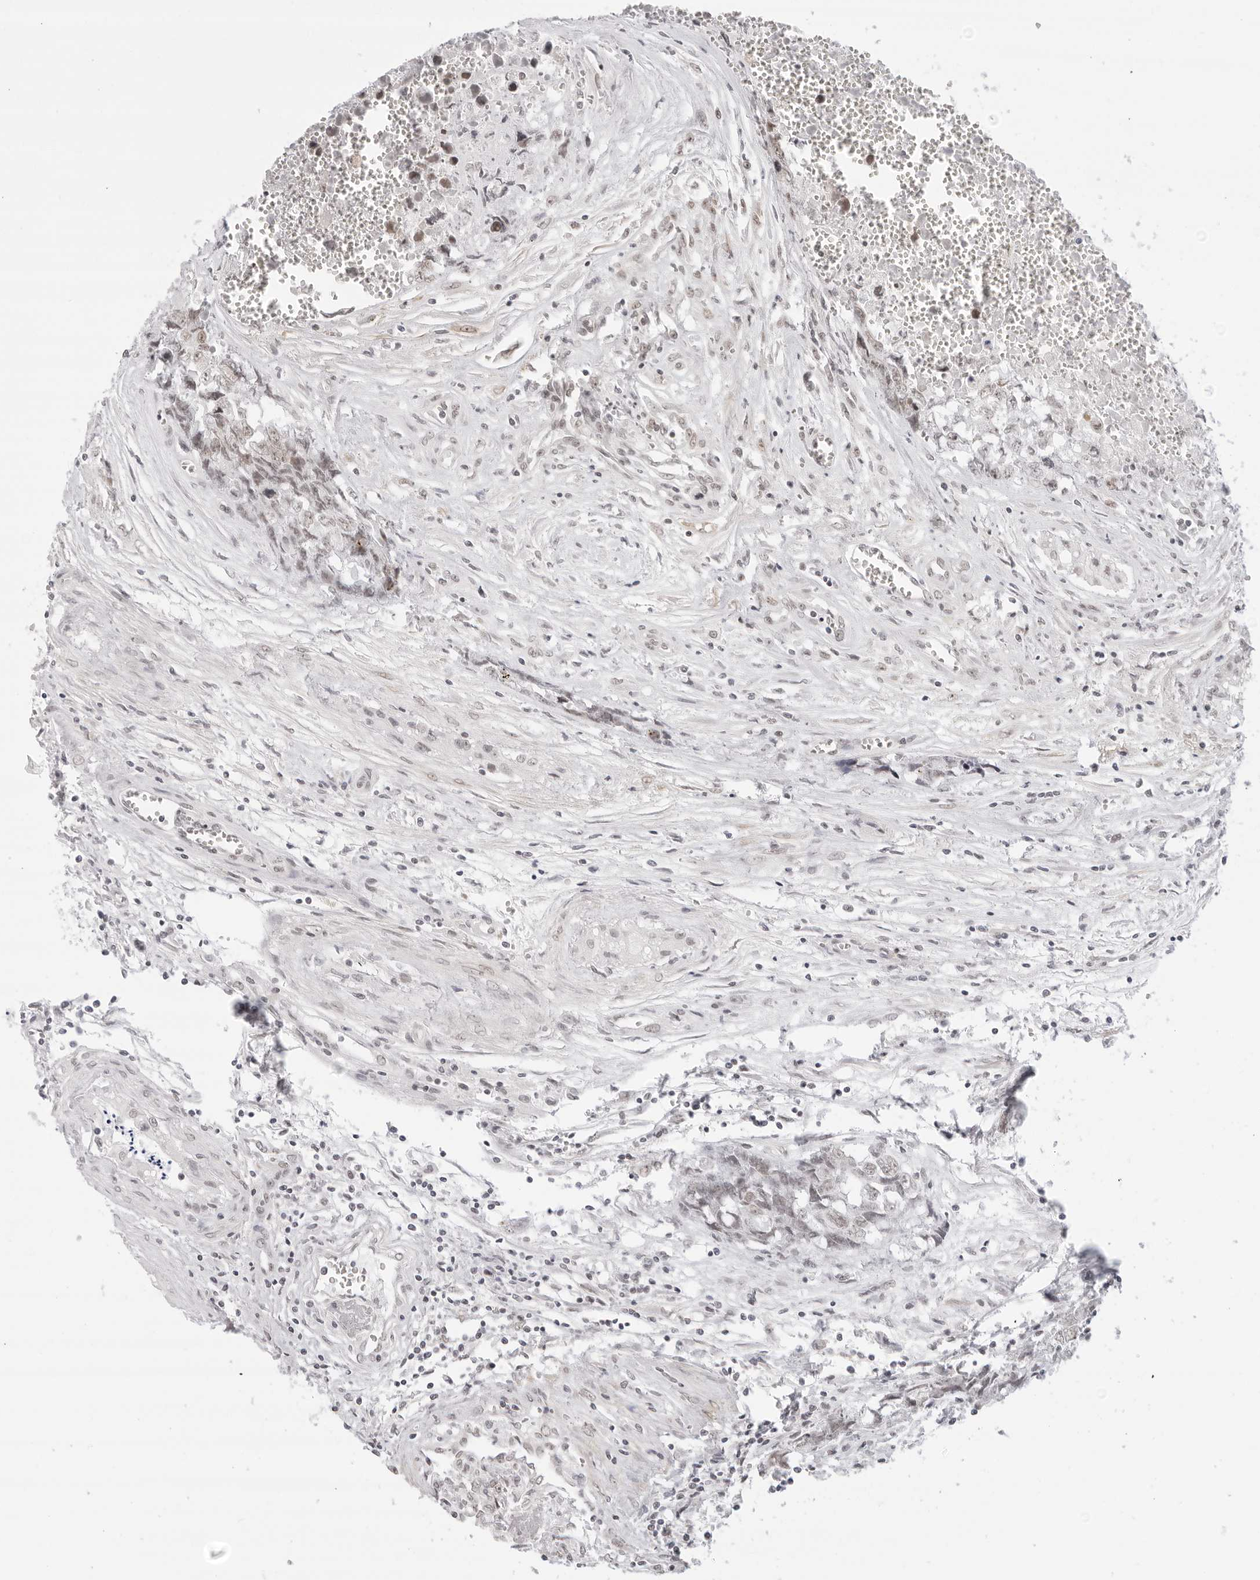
{"staining": {"intensity": "weak", "quantity": ">75%", "location": "nuclear"}, "tissue": "testis cancer", "cell_type": "Tumor cells", "image_type": "cancer", "snomed": [{"axis": "morphology", "description": "Carcinoma, Embryonal, NOS"}, {"axis": "topography", "description": "Testis"}], "caption": "Immunohistochemistry (DAB (3,3'-diaminobenzidine)) staining of testis cancer displays weak nuclear protein expression in about >75% of tumor cells.", "gene": "TCIM", "patient": {"sex": "male", "age": 31}}